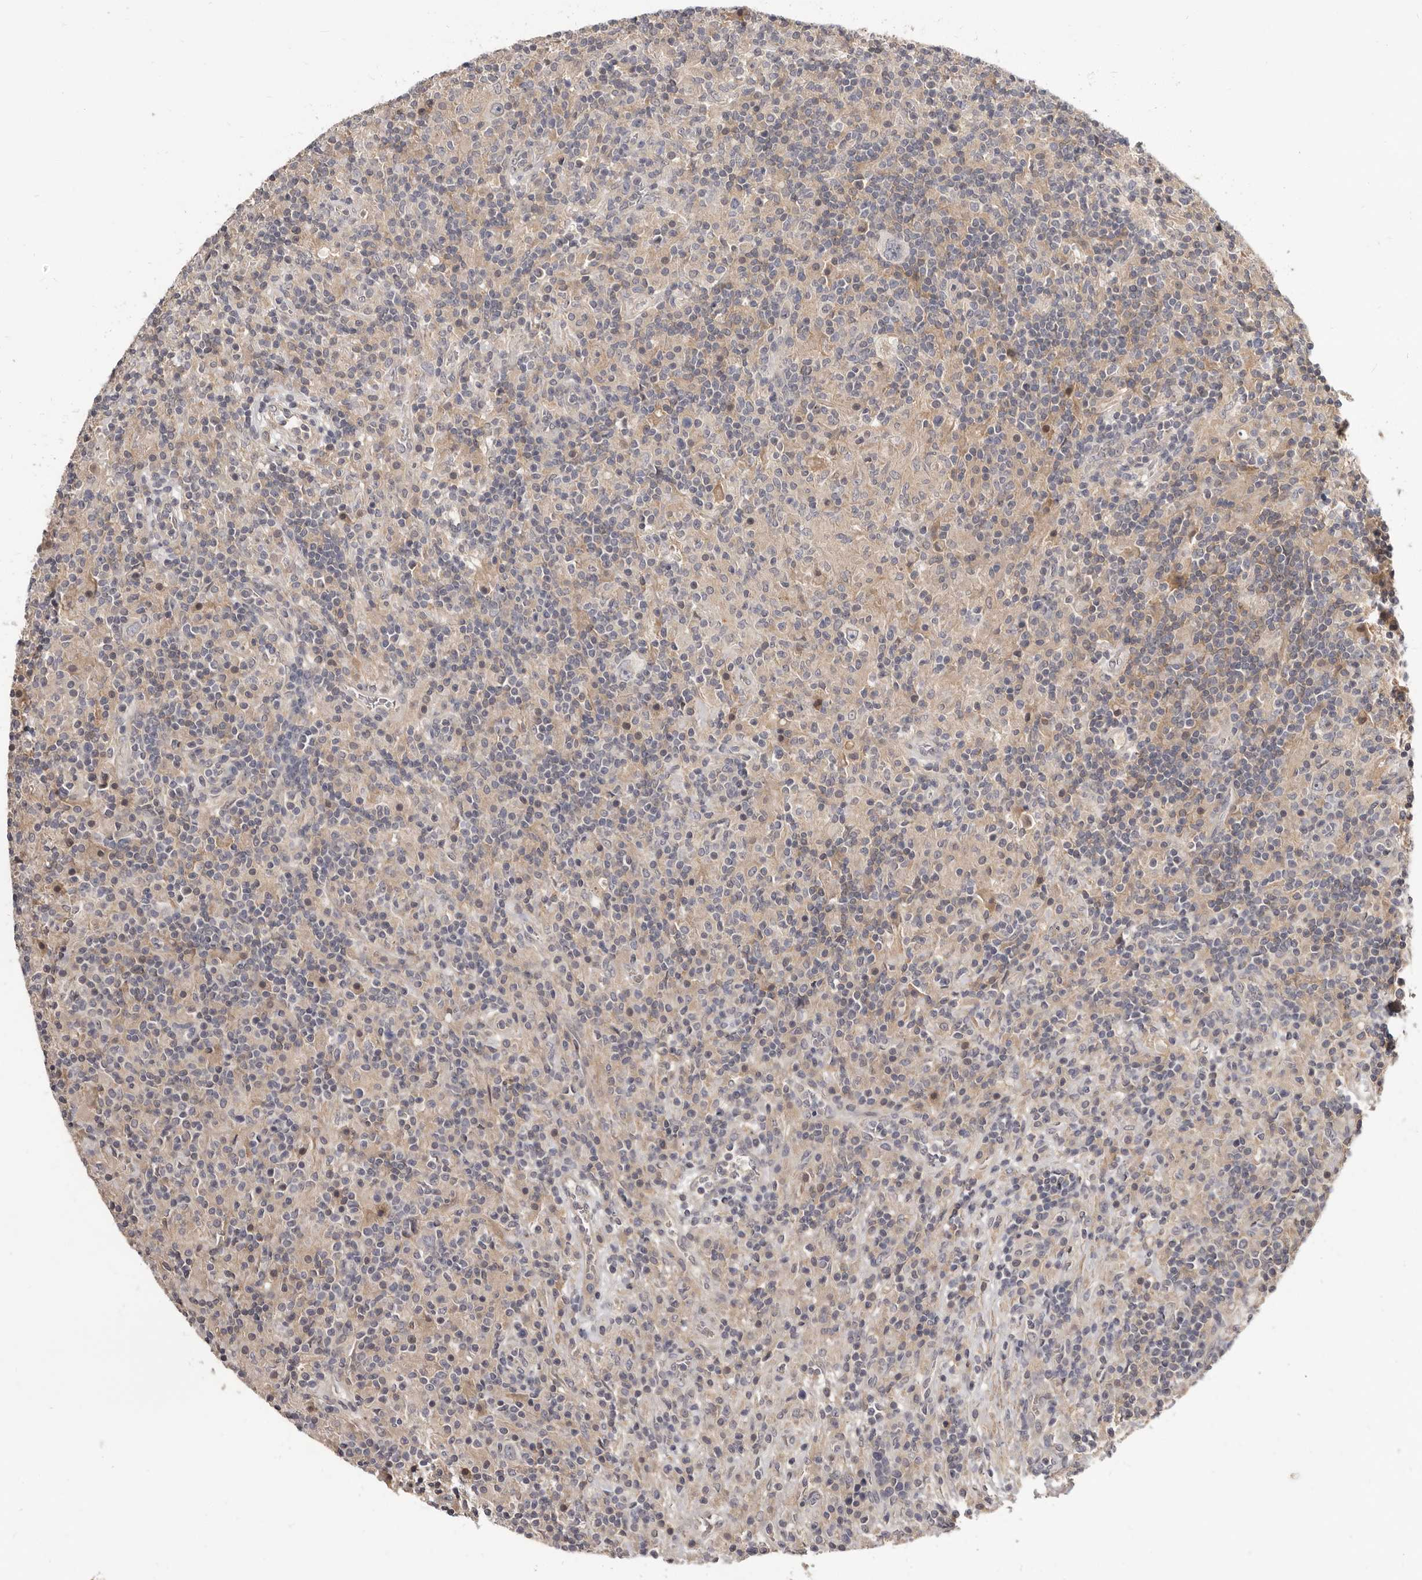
{"staining": {"intensity": "negative", "quantity": "none", "location": "none"}, "tissue": "lymphoma", "cell_type": "Tumor cells", "image_type": "cancer", "snomed": [{"axis": "morphology", "description": "Hodgkin's disease, NOS"}, {"axis": "topography", "description": "Lymph node"}], "caption": "Tumor cells are negative for protein expression in human Hodgkin's disease.", "gene": "INAVA", "patient": {"sex": "male", "age": 70}}